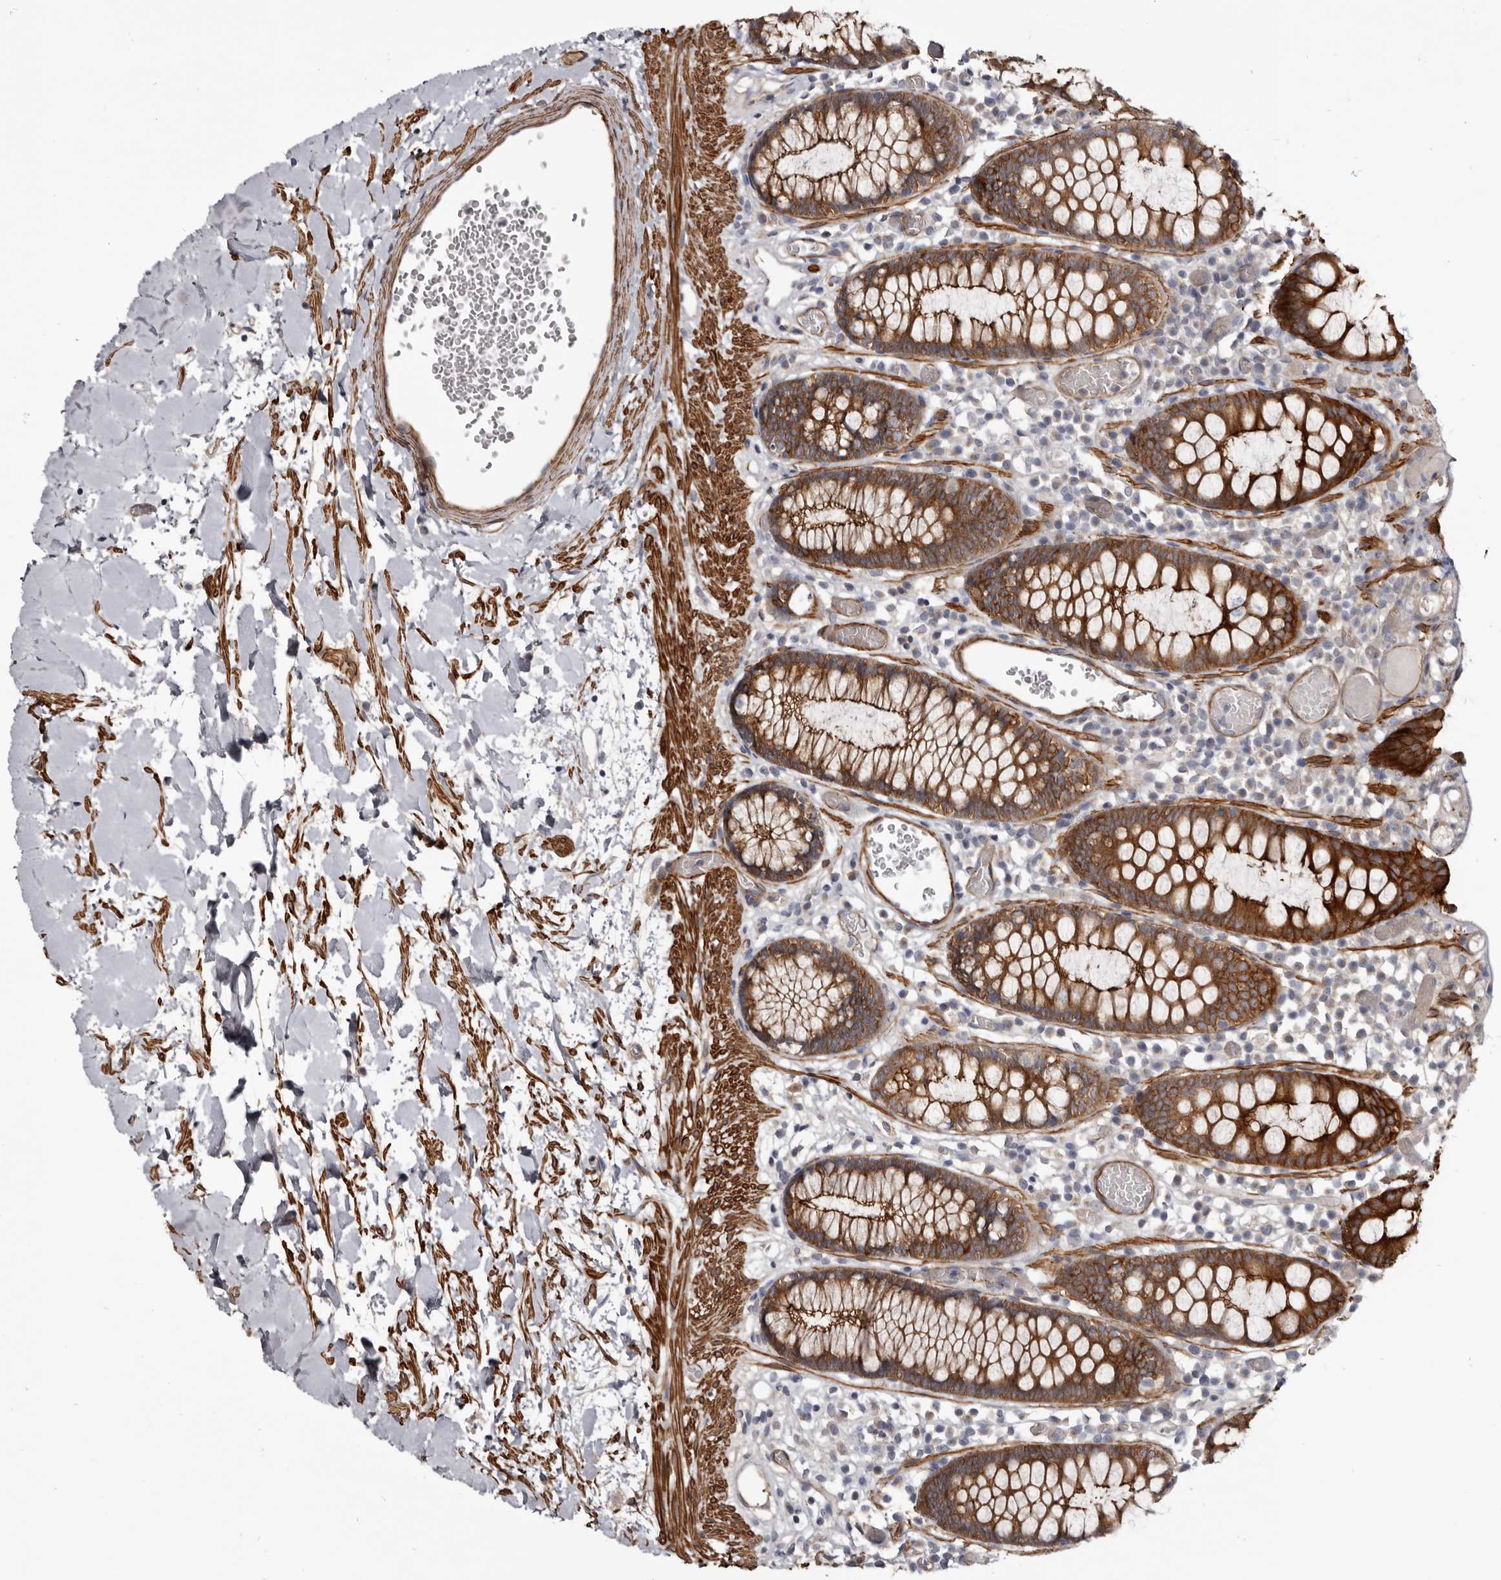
{"staining": {"intensity": "strong", "quantity": ">75%", "location": "cytoplasmic/membranous"}, "tissue": "colon", "cell_type": "Endothelial cells", "image_type": "normal", "snomed": [{"axis": "morphology", "description": "Normal tissue, NOS"}, {"axis": "topography", "description": "Colon"}], "caption": "A brown stain shows strong cytoplasmic/membranous positivity of a protein in endothelial cells of benign human colon. (Brightfield microscopy of DAB IHC at high magnification).", "gene": "CGN", "patient": {"sex": "male", "age": 14}}